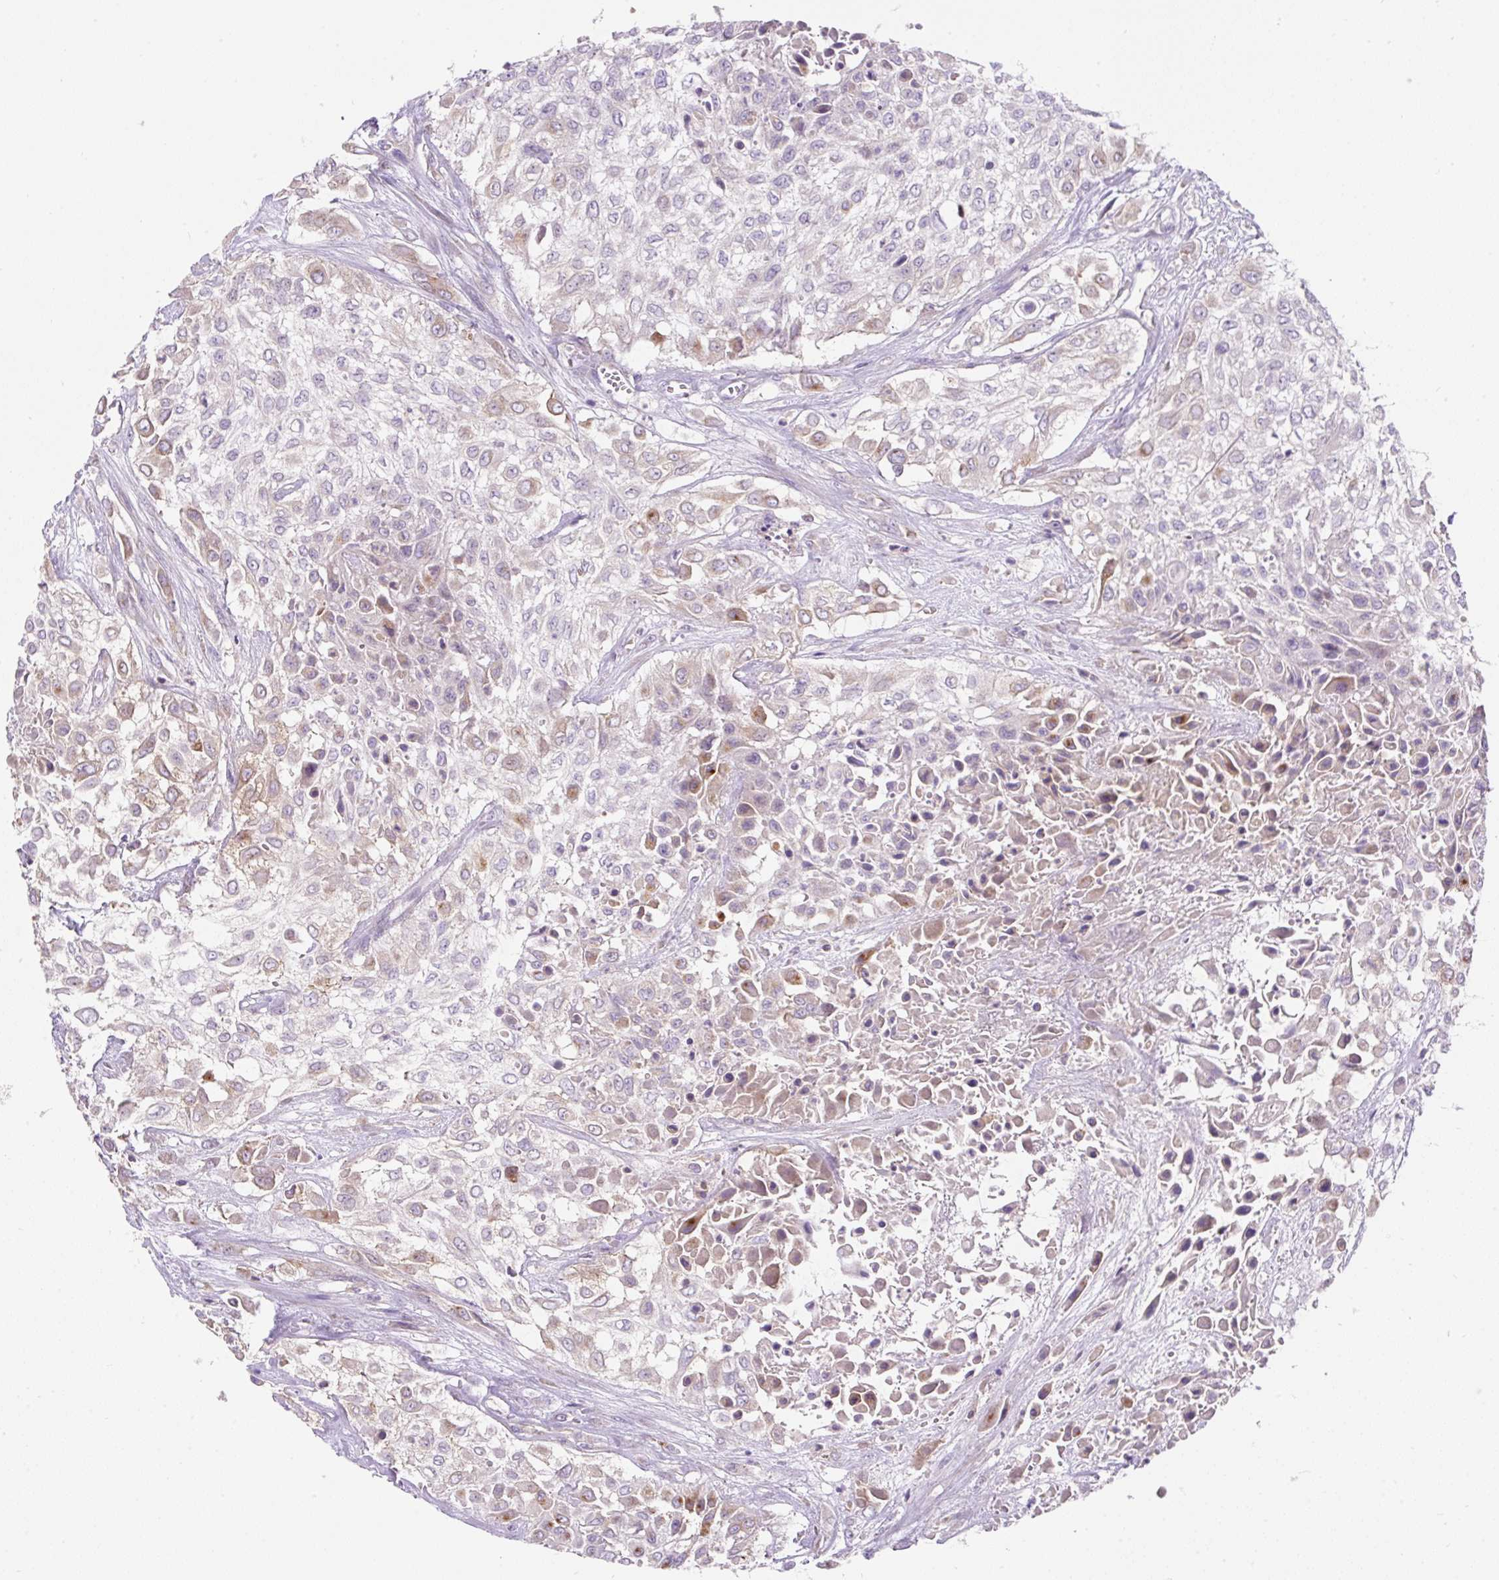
{"staining": {"intensity": "weak", "quantity": "<25%", "location": "cytoplasmic/membranous"}, "tissue": "urothelial cancer", "cell_type": "Tumor cells", "image_type": "cancer", "snomed": [{"axis": "morphology", "description": "Urothelial carcinoma, High grade"}, {"axis": "topography", "description": "Urinary bladder"}], "caption": "A photomicrograph of human urothelial cancer is negative for staining in tumor cells. Nuclei are stained in blue.", "gene": "SUSD5", "patient": {"sex": "male", "age": 57}}